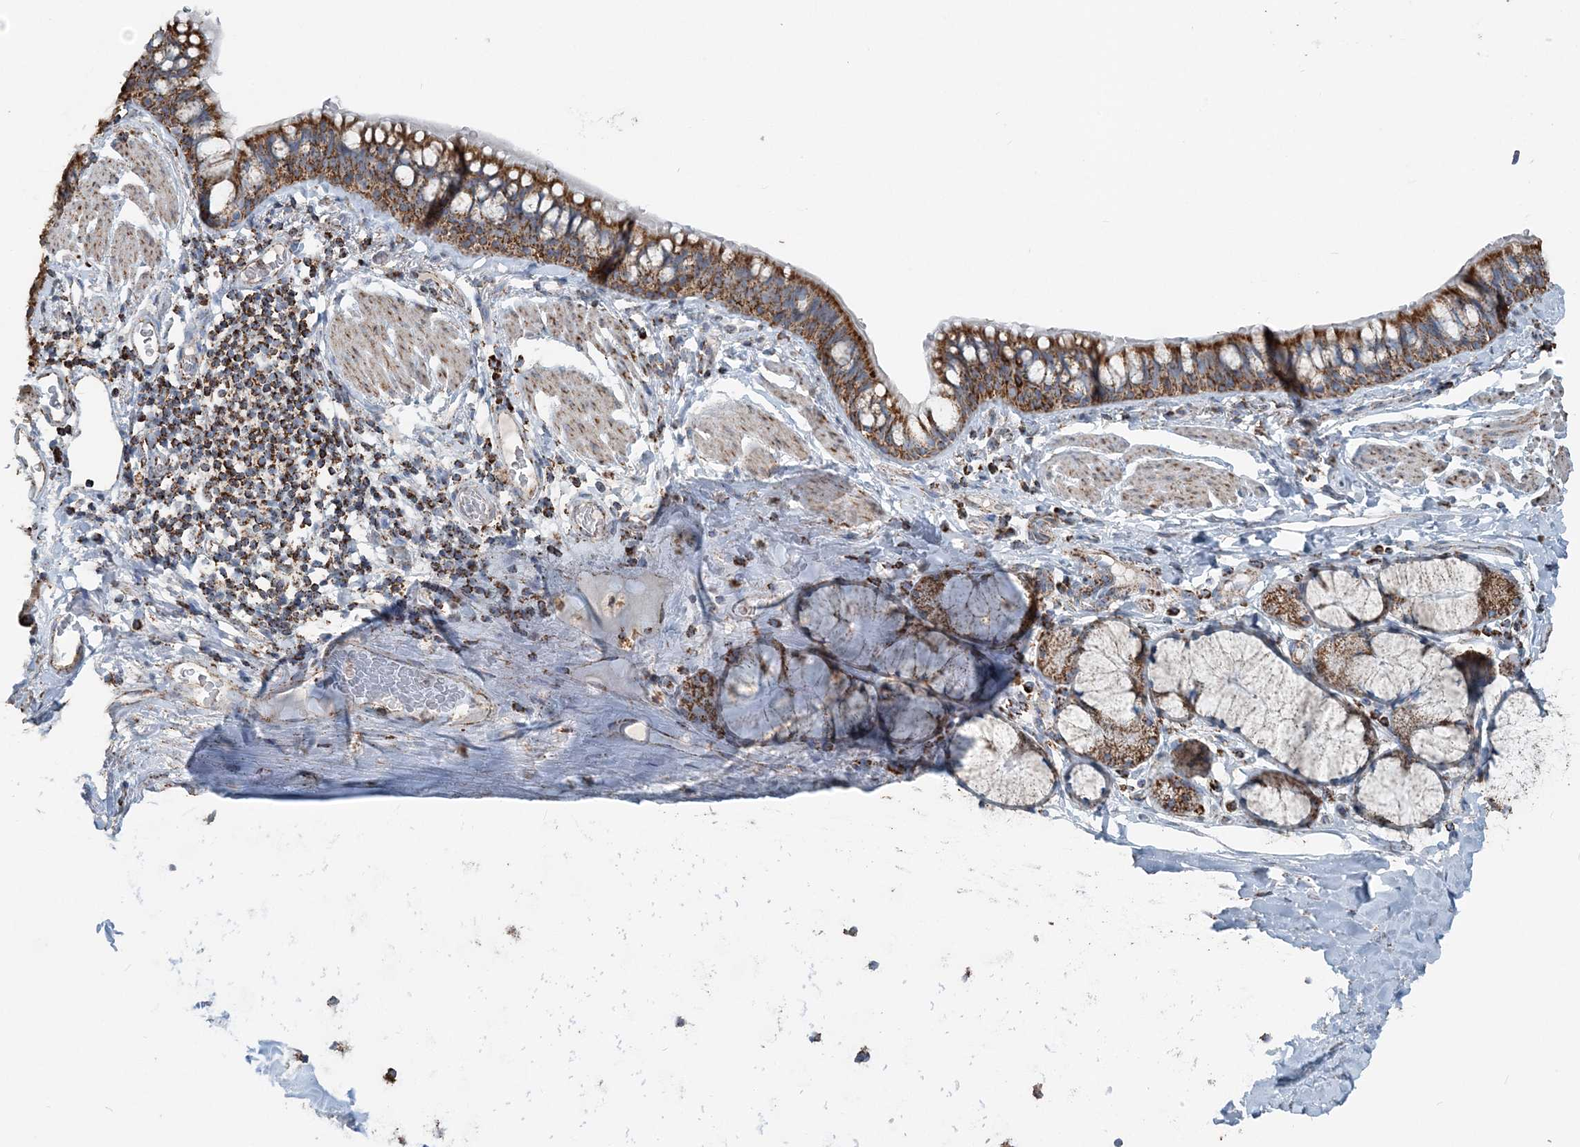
{"staining": {"intensity": "strong", "quantity": ">75%", "location": "cytoplasmic/membranous"}, "tissue": "bronchus", "cell_type": "Respiratory epithelial cells", "image_type": "normal", "snomed": [{"axis": "morphology", "description": "Normal tissue, NOS"}, {"axis": "topography", "description": "Cartilage tissue"}, {"axis": "topography", "description": "Bronchus"}], "caption": "Immunohistochemistry (IHC) (DAB) staining of benign human bronchus displays strong cytoplasmic/membranous protein expression in approximately >75% of respiratory epithelial cells. (IHC, brightfield microscopy, high magnification).", "gene": "SUCLG1", "patient": {"sex": "female", "age": 36}}